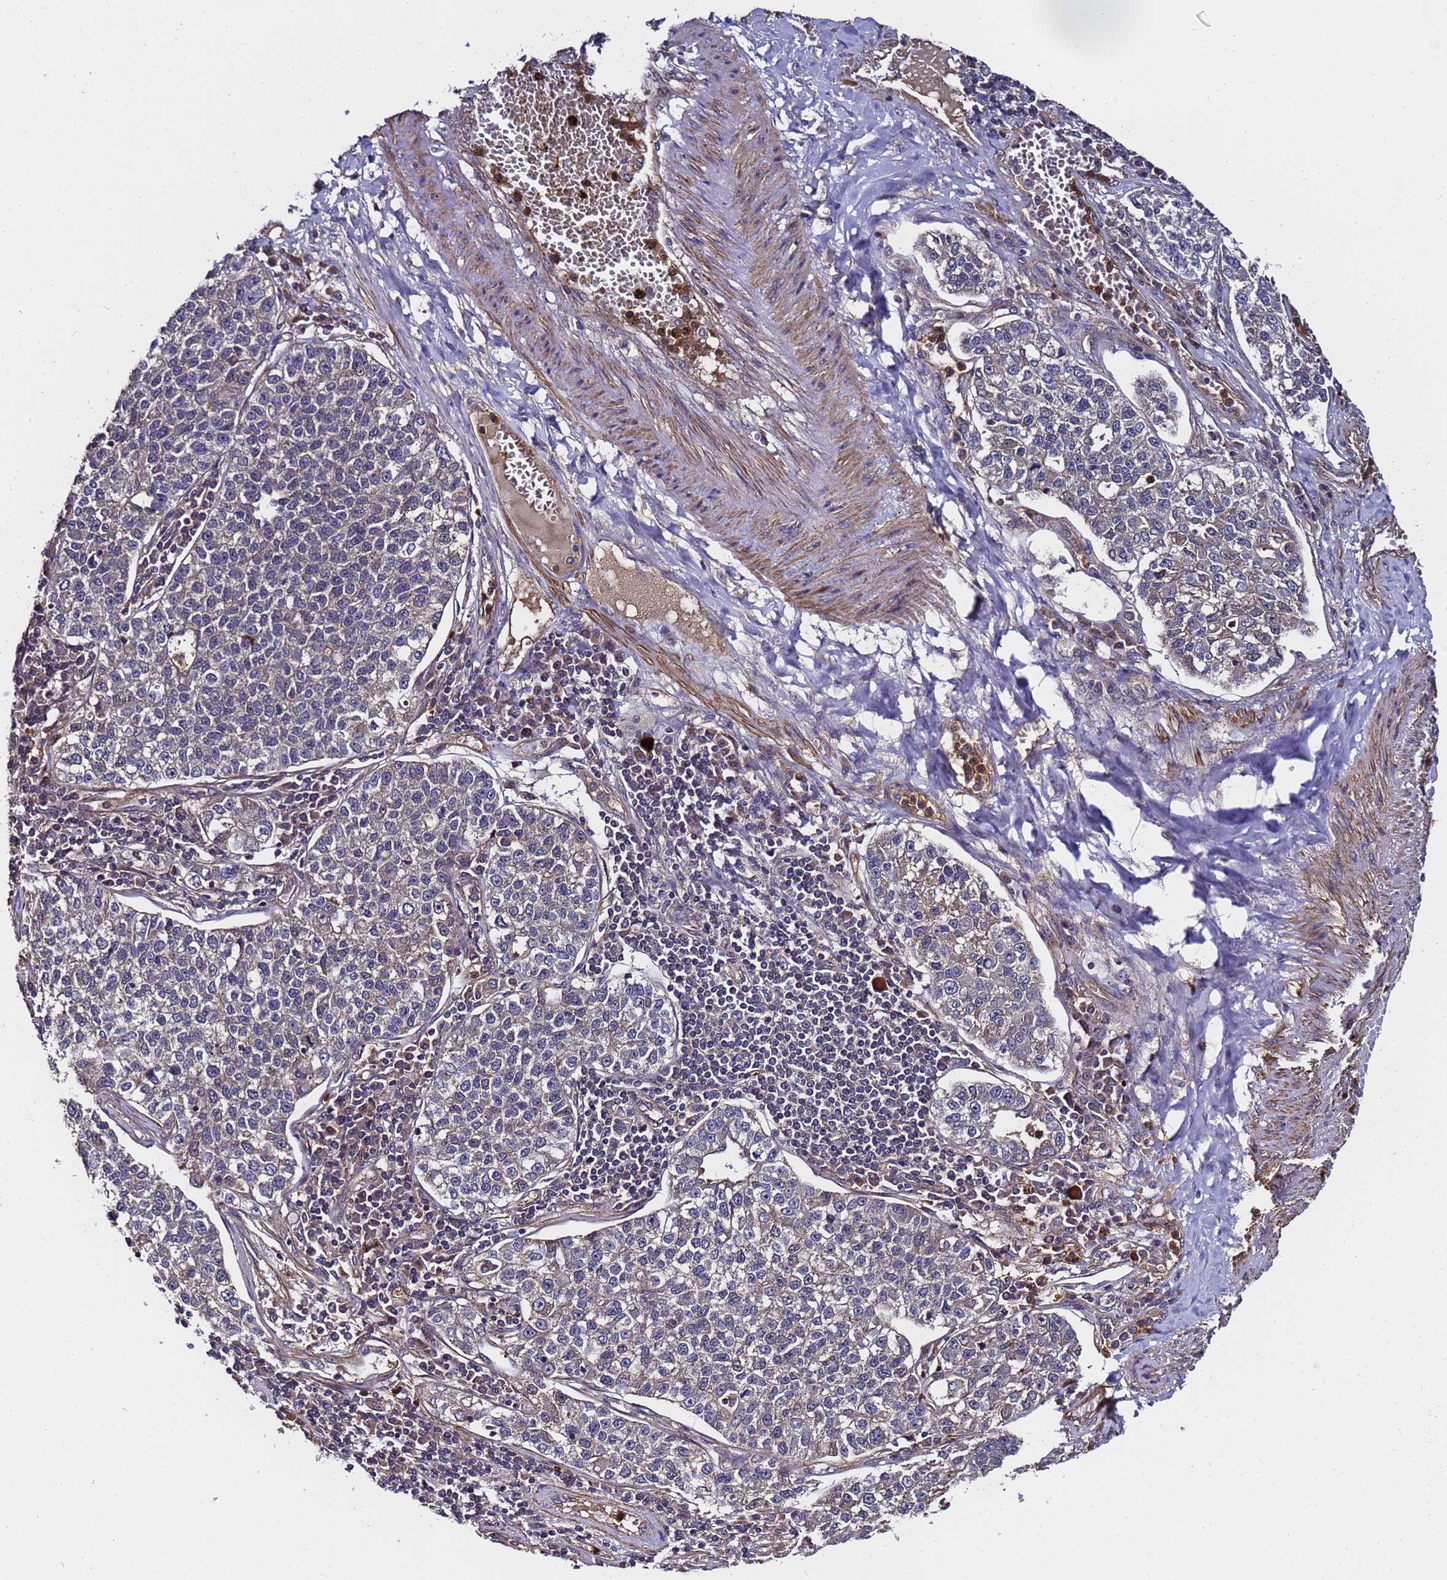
{"staining": {"intensity": "weak", "quantity": "<25%", "location": "cytoplasmic/membranous"}, "tissue": "lung cancer", "cell_type": "Tumor cells", "image_type": "cancer", "snomed": [{"axis": "morphology", "description": "Adenocarcinoma, NOS"}, {"axis": "topography", "description": "Lung"}], "caption": "High power microscopy photomicrograph of an immunohistochemistry micrograph of lung adenocarcinoma, revealing no significant staining in tumor cells.", "gene": "GSTCD", "patient": {"sex": "male", "age": 49}}